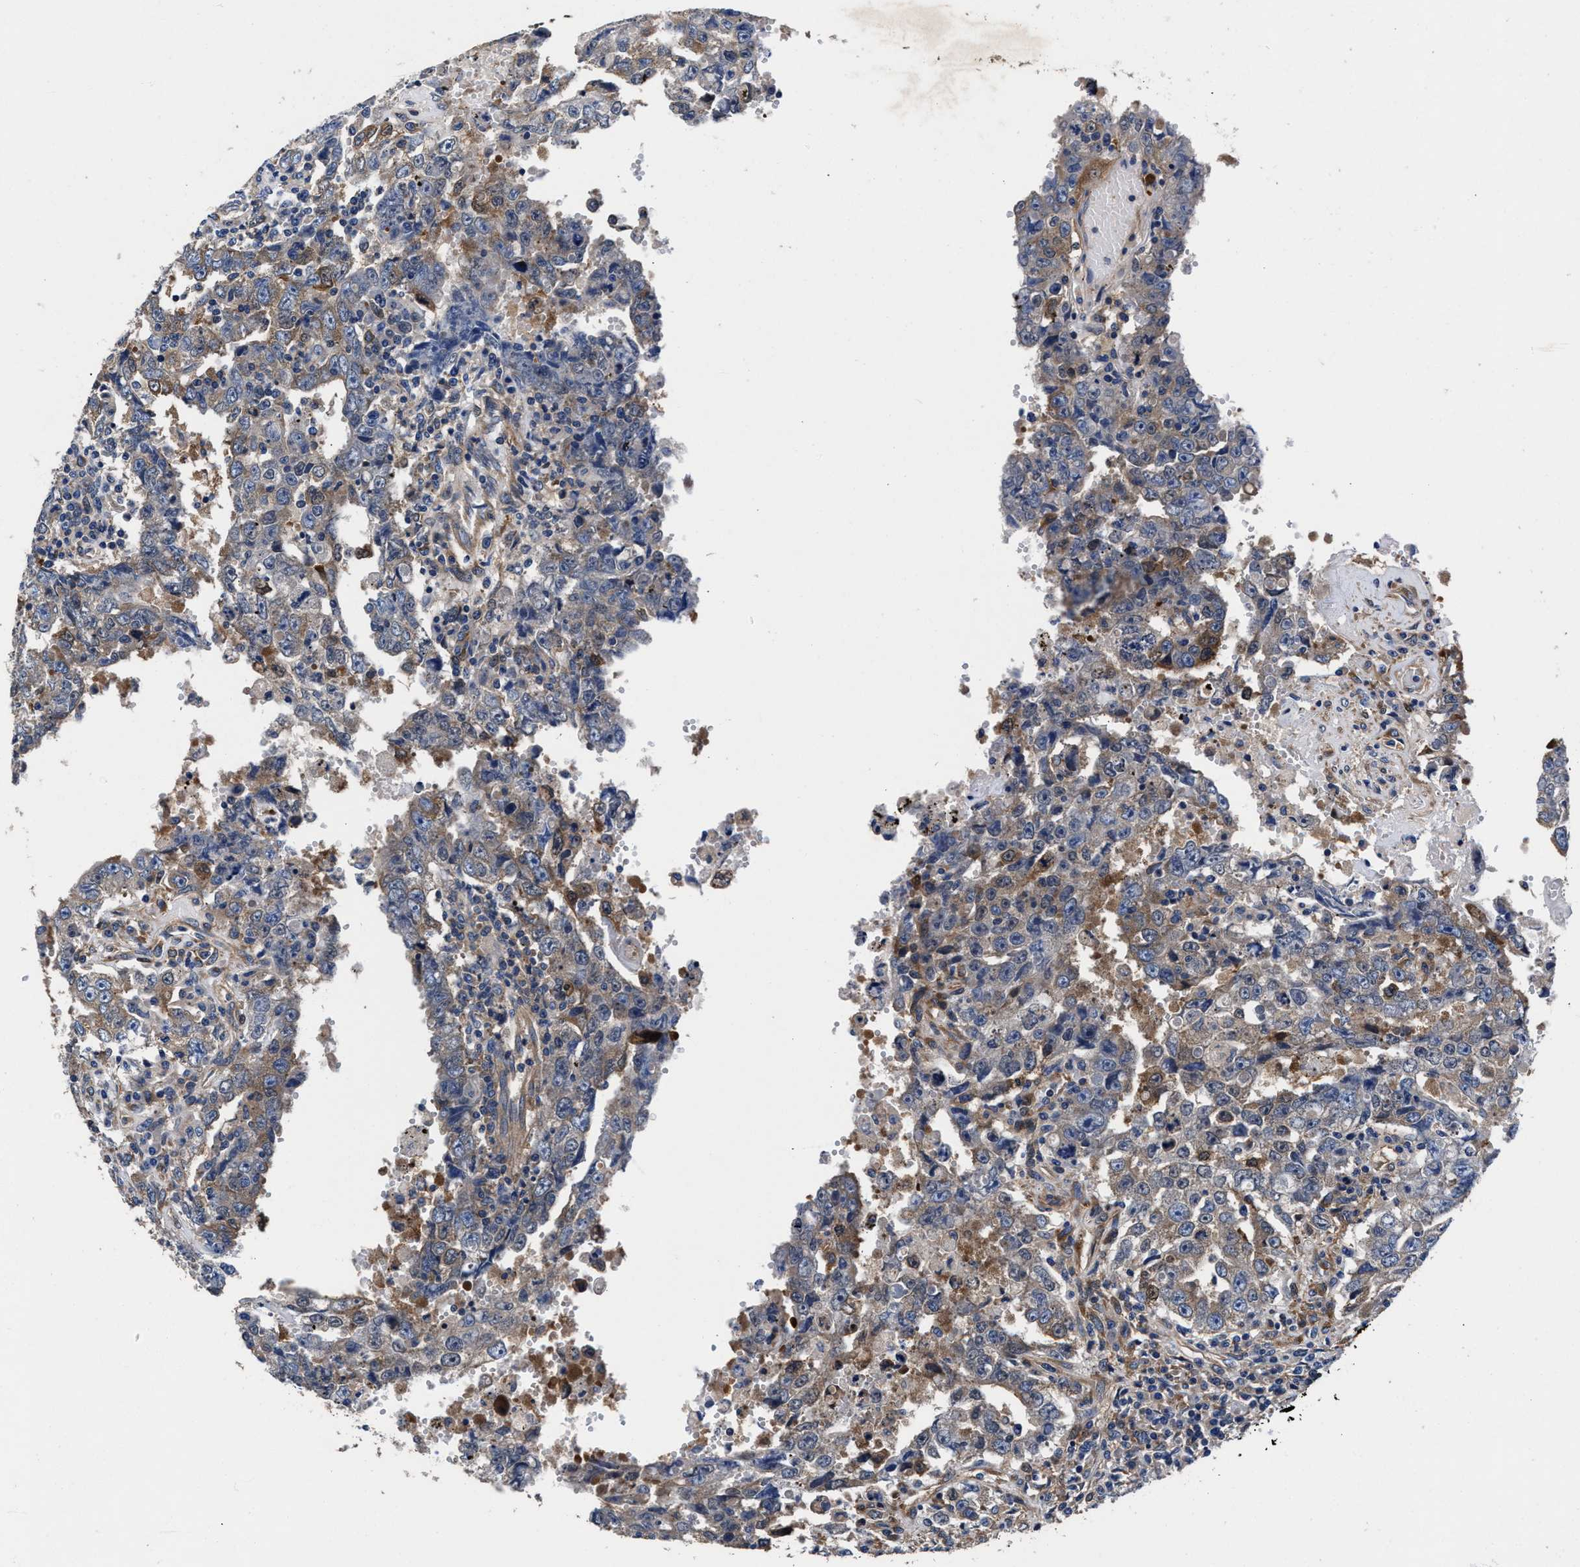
{"staining": {"intensity": "weak", "quantity": "<25%", "location": "cytoplasmic/membranous"}, "tissue": "testis cancer", "cell_type": "Tumor cells", "image_type": "cancer", "snomed": [{"axis": "morphology", "description": "Carcinoma, Embryonal, NOS"}, {"axis": "topography", "description": "Testis"}], "caption": "This is an IHC micrograph of testis cancer (embryonal carcinoma). There is no expression in tumor cells.", "gene": "SH3GL1", "patient": {"sex": "male", "age": 26}}